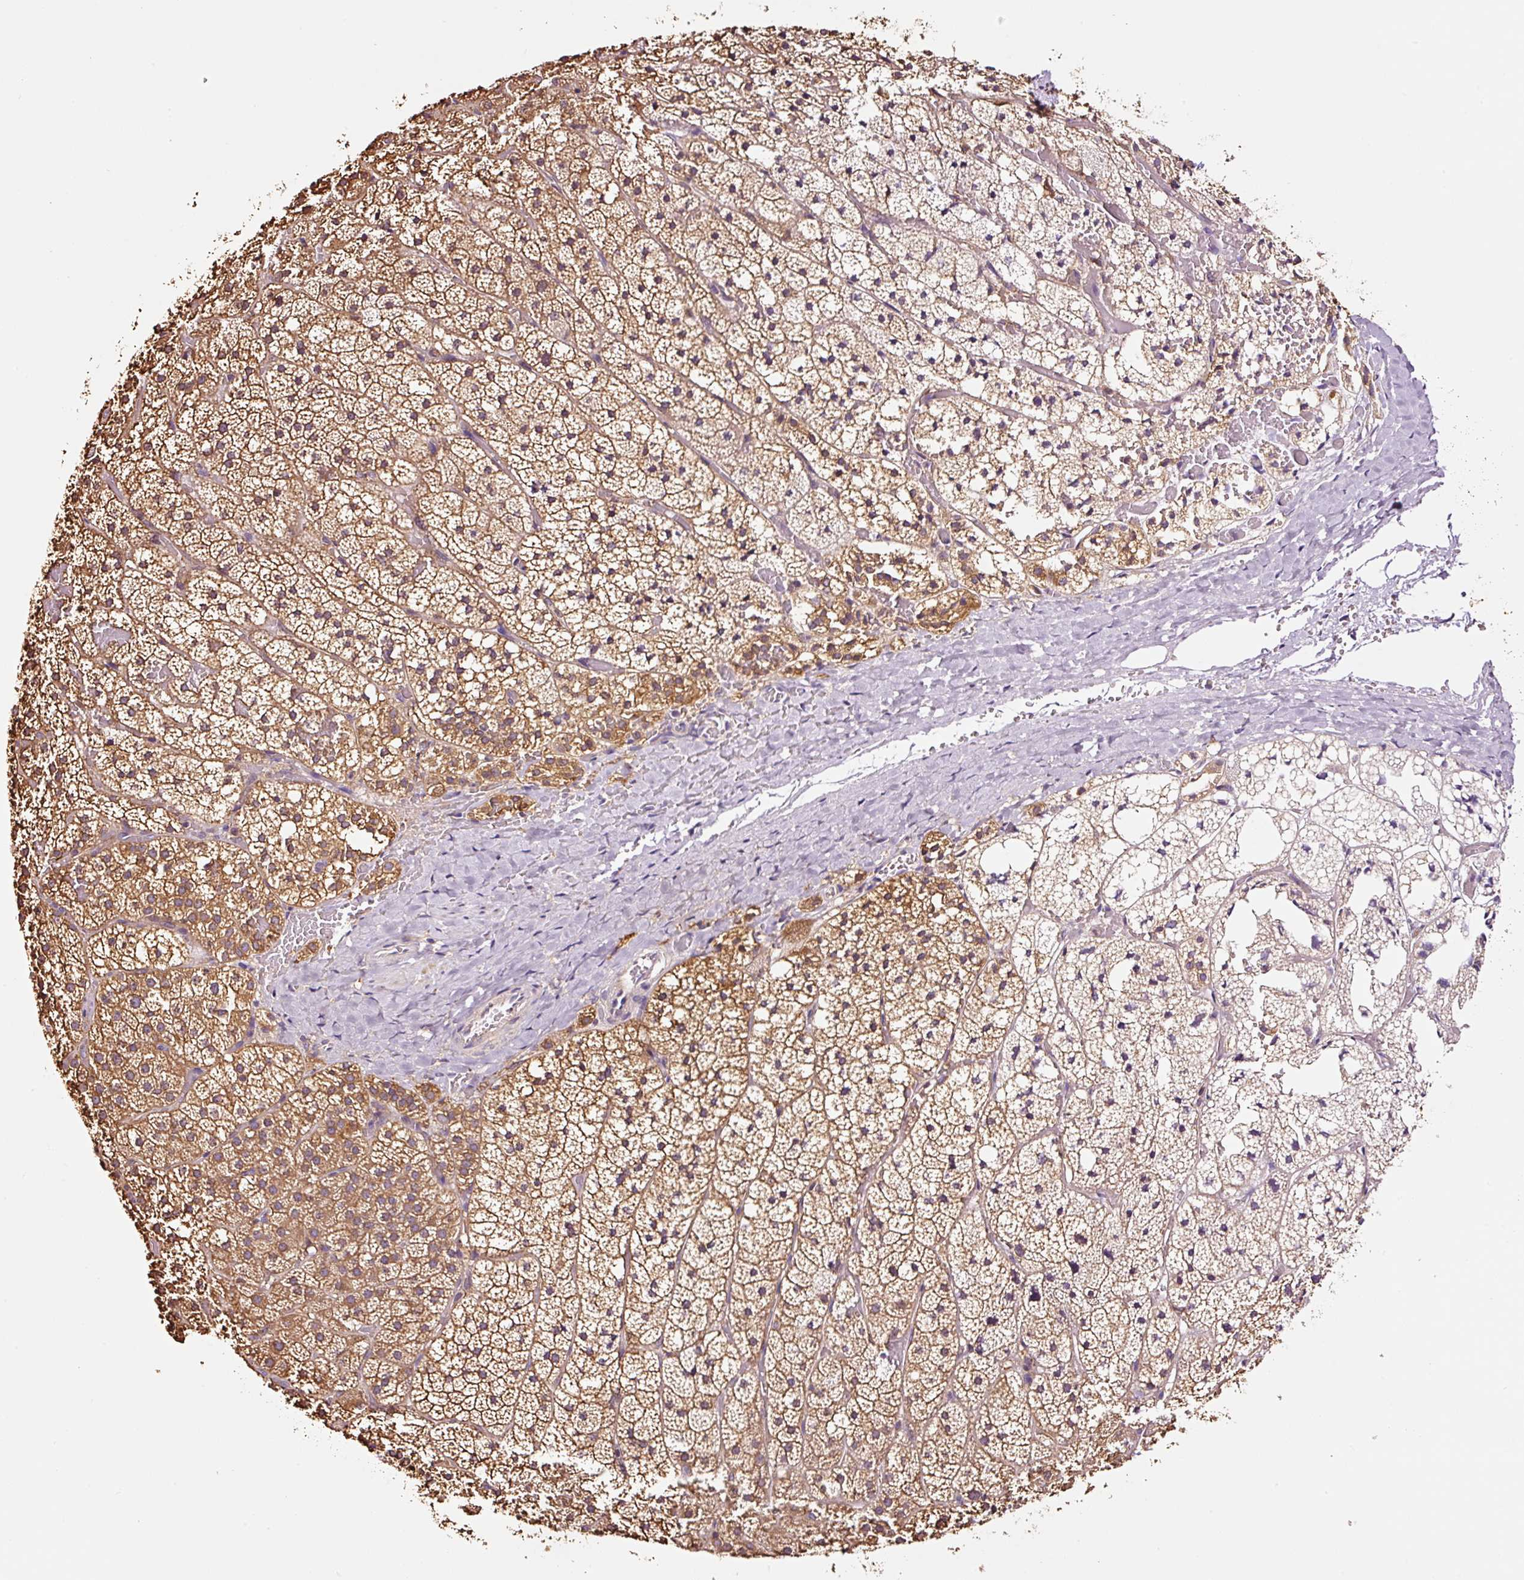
{"staining": {"intensity": "moderate", "quantity": ">75%", "location": "cytoplasmic/membranous"}, "tissue": "adrenal gland", "cell_type": "Glandular cells", "image_type": "normal", "snomed": [{"axis": "morphology", "description": "Normal tissue, NOS"}, {"axis": "topography", "description": "Adrenal gland"}], "caption": "Adrenal gland stained with DAB immunohistochemistry (IHC) shows medium levels of moderate cytoplasmic/membranous positivity in about >75% of glandular cells.", "gene": "METAP1", "patient": {"sex": "male", "age": 53}}